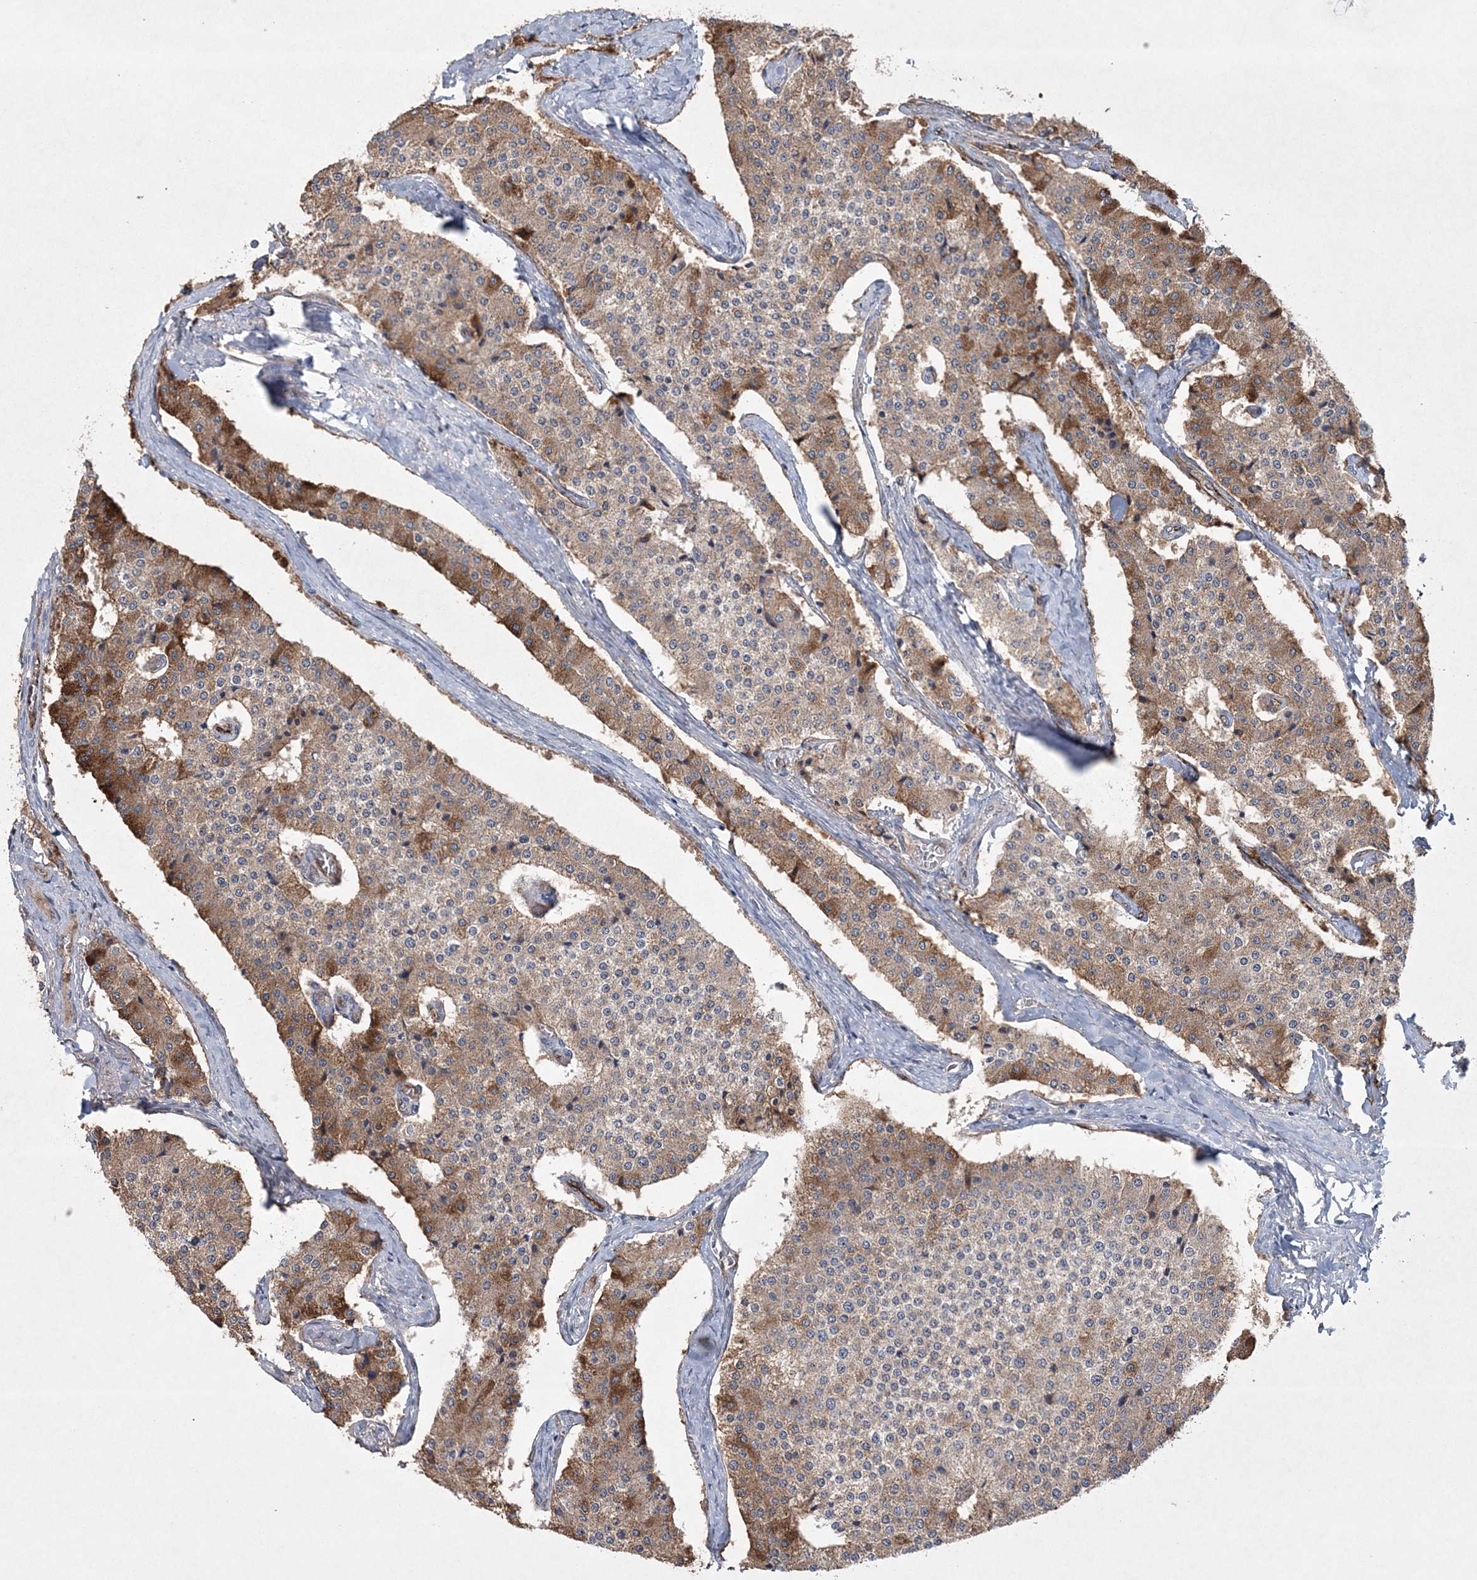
{"staining": {"intensity": "moderate", "quantity": "25%-75%", "location": "cytoplasmic/membranous"}, "tissue": "carcinoid", "cell_type": "Tumor cells", "image_type": "cancer", "snomed": [{"axis": "morphology", "description": "Carcinoid, malignant, NOS"}, {"axis": "topography", "description": "Colon"}], "caption": "A photomicrograph of carcinoid (malignant) stained for a protein exhibits moderate cytoplasmic/membranous brown staining in tumor cells. (brown staining indicates protein expression, while blue staining denotes nuclei).", "gene": "DPCD", "patient": {"sex": "female", "age": 52}}